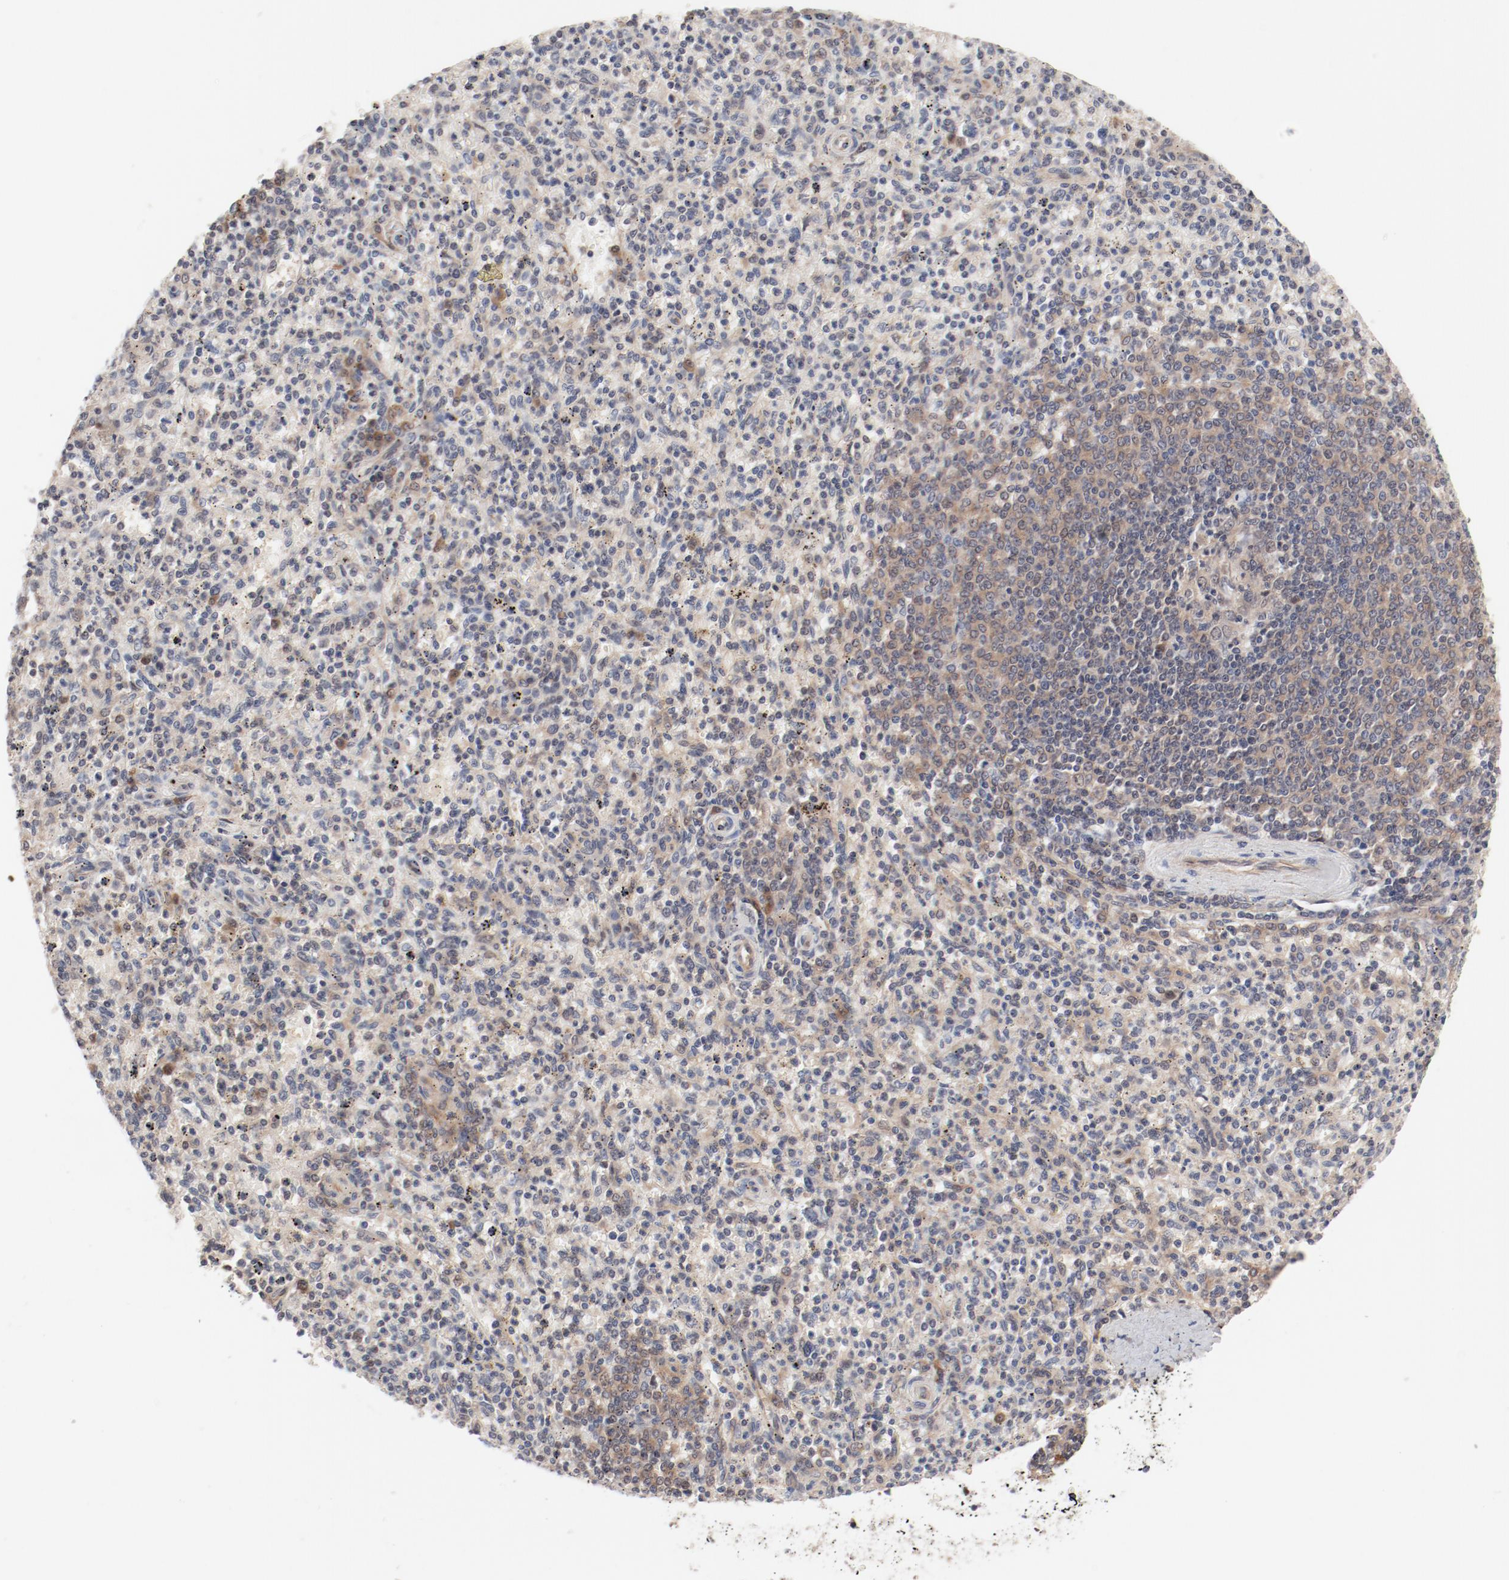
{"staining": {"intensity": "negative", "quantity": "none", "location": "none"}, "tissue": "spleen", "cell_type": "Cells in red pulp", "image_type": "normal", "snomed": [{"axis": "morphology", "description": "Normal tissue, NOS"}, {"axis": "topography", "description": "Spleen"}], "caption": "Histopathology image shows no protein positivity in cells in red pulp of unremarkable spleen. Nuclei are stained in blue.", "gene": "PITPNM2", "patient": {"sex": "male", "age": 72}}